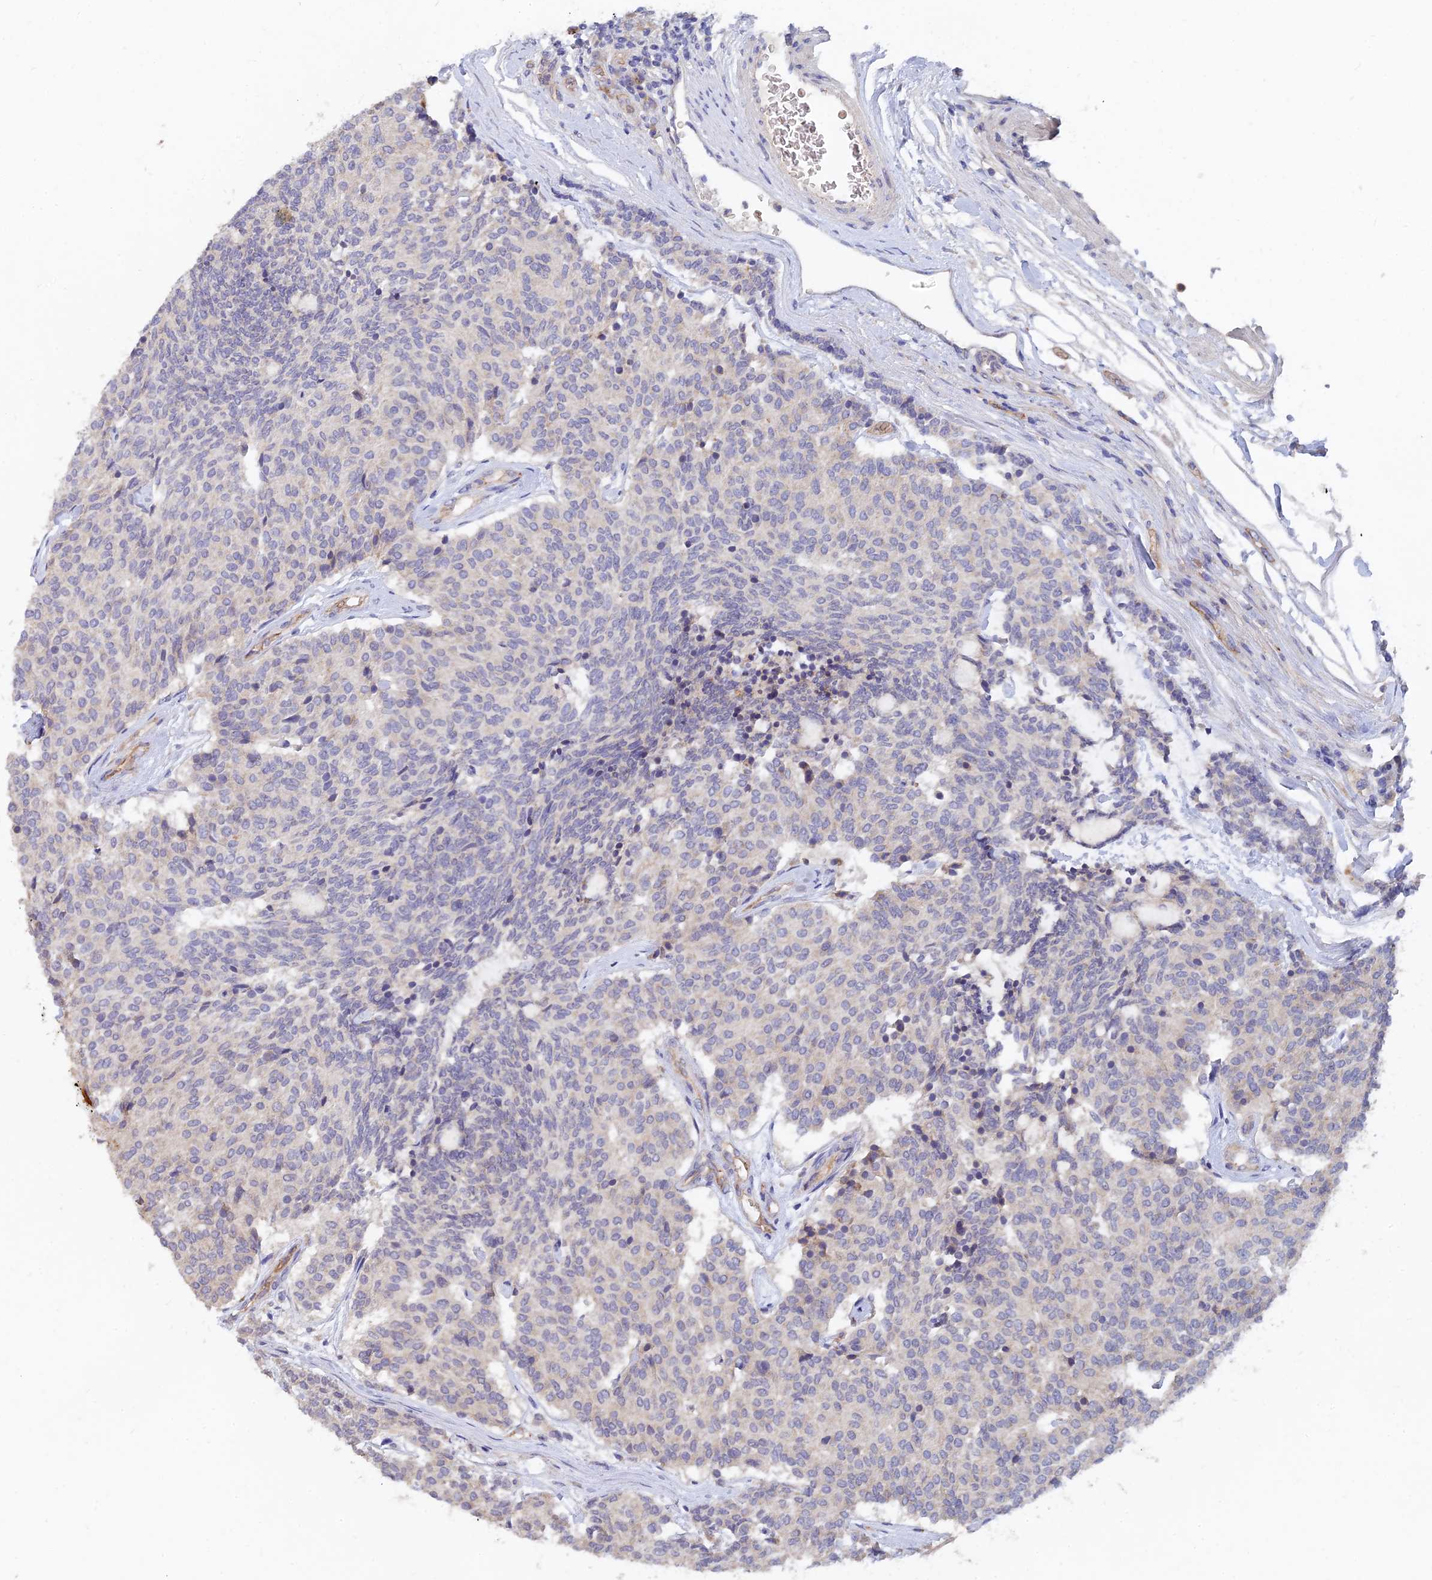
{"staining": {"intensity": "negative", "quantity": "none", "location": "none"}, "tissue": "carcinoid", "cell_type": "Tumor cells", "image_type": "cancer", "snomed": [{"axis": "morphology", "description": "Carcinoid, malignant, NOS"}, {"axis": "topography", "description": "Pancreas"}], "caption": "An immunohistochemistry histopathology image of carcinoid is shown. There is no staining in tumor cells of carcinoid. The staining was performed using DAB (3,3'-diaminobenzidine) to visualize the protein expression in brown, while the nuclei were stained in blue with hematoxylin (Magnification: 20x).", "gene": "ARRDC1", "patient": {"sex": "female", "age": 54}}